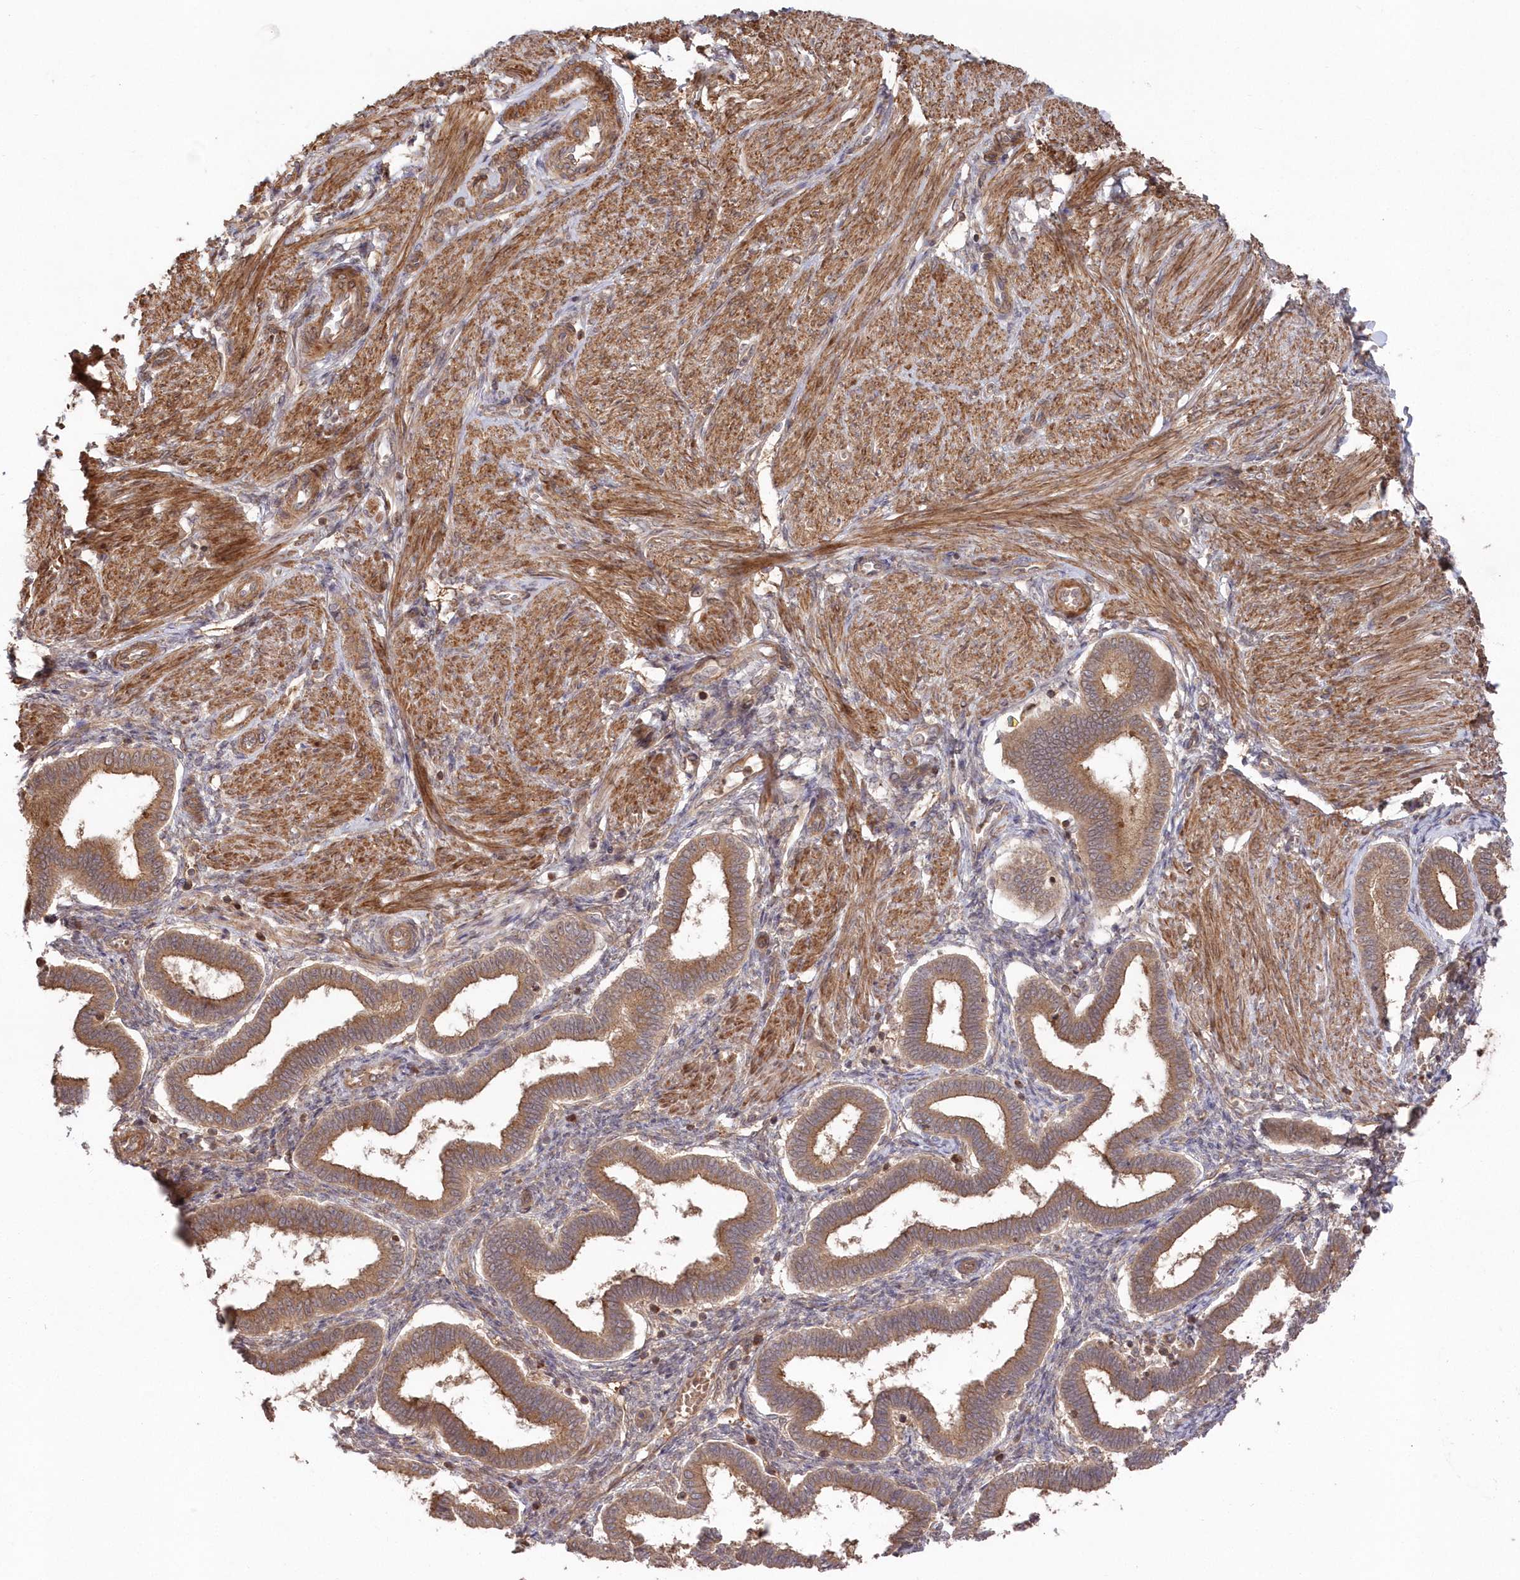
{"staining": {"intensity": "moderate", "quantity": "25%-75%", "location": "cytoplasmic/membranous"}, "tissue": "endometrium", "cell_type": "Cells in endometrial stroma", "image_type": "normal", "snomed": [{"axis": "morphology", "description": "Normal tissue, NOS"}, {"axis": "topography", "description": "Endometrium"}], "caption": "Immunohistochemistry of unremarkable human endometrium exhibits medium levels of moderate cytoplasmic/membranous staining in about 25%-75% of cells in endometrial stroma.", "gene": "TBCA", "patient": {"sex": "female", "age": 24}}